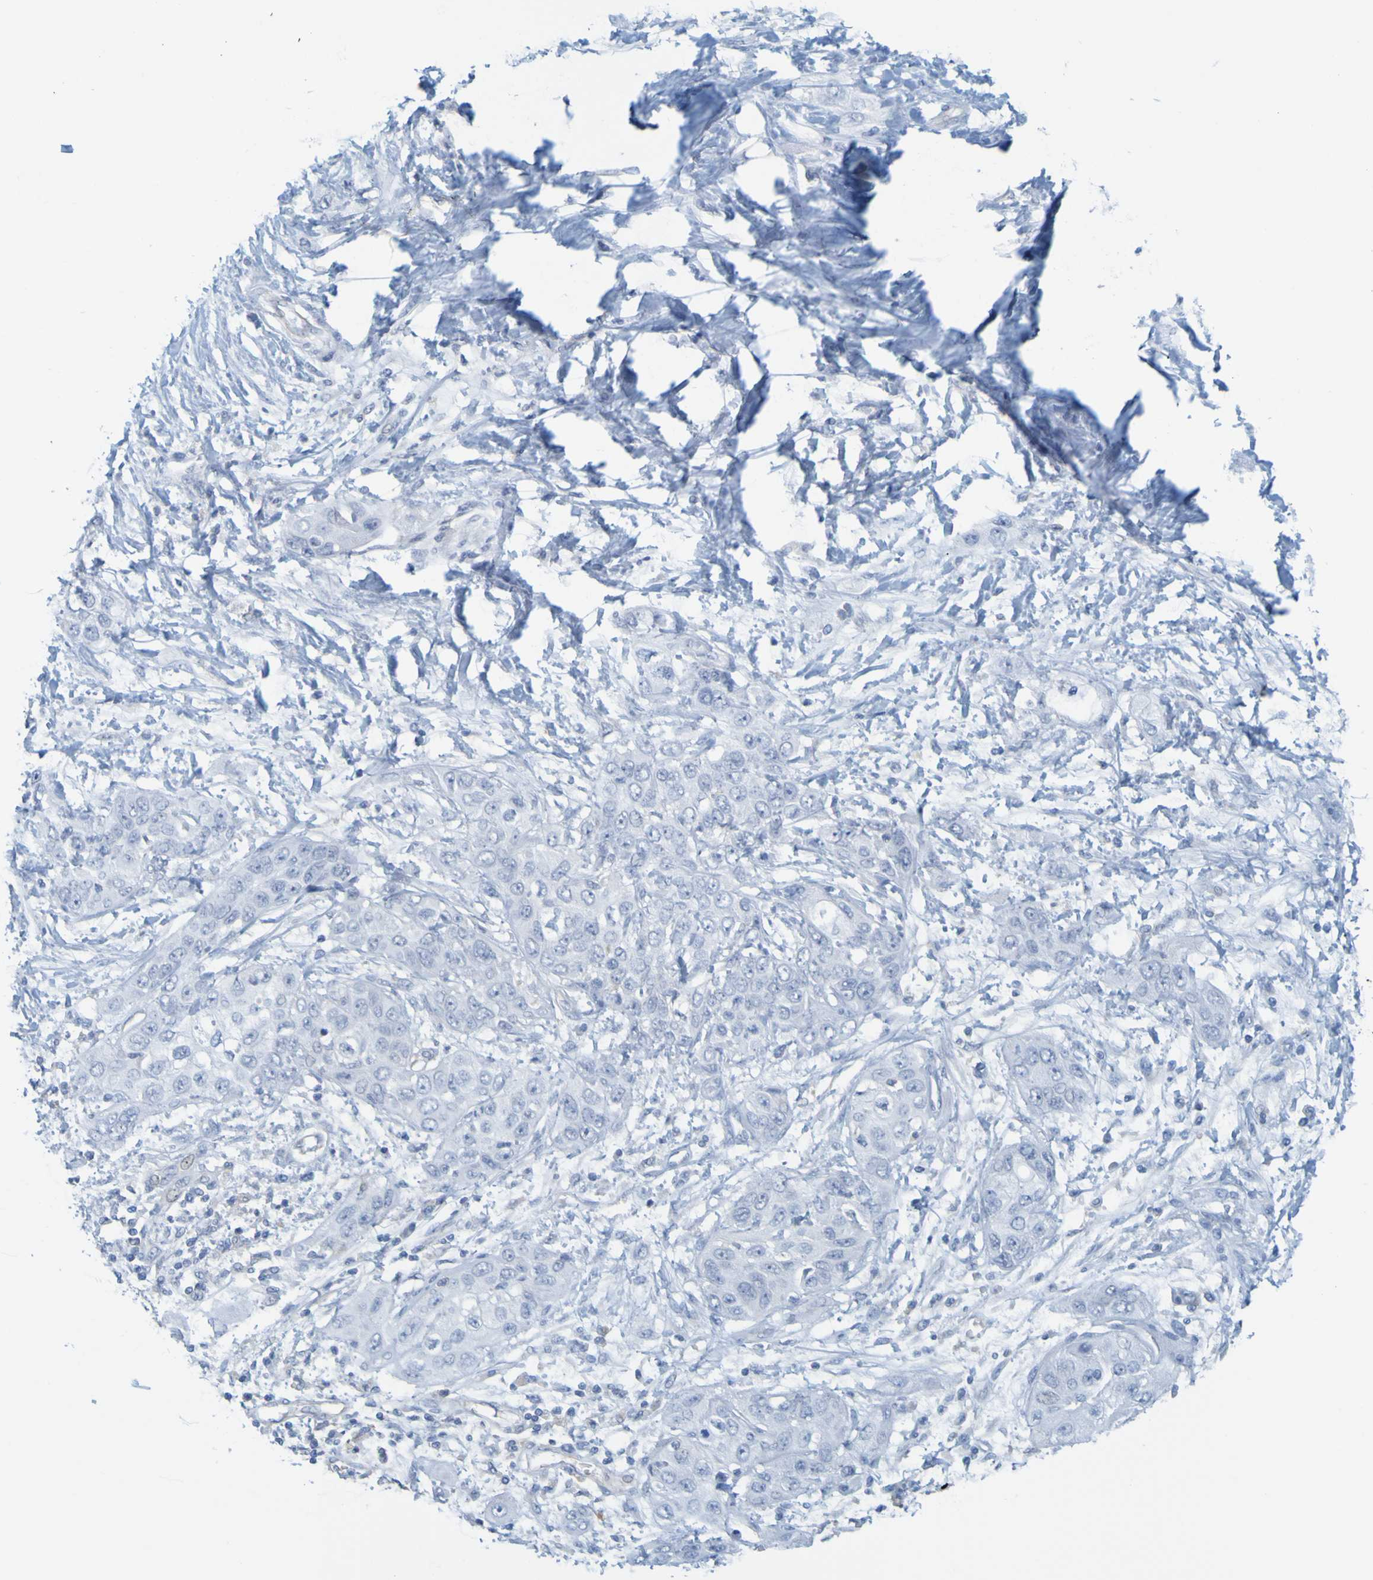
{"staining": {"intensity": "negative", "quantity": "none", "location": "none"}, "tissue": "pancreatic cancer", "cell_type": "Tumor cells", "image_type": "cancer", "snomed": [{"axis": "morphology", "description": "Adenocarcinoma, NOS"}, {"axis": "topography", "description": "Pancreas"}], "caption": "A micrograph of human adenocarcinoma (pancreatic) is negative for staining in tumor cells.", "gene": "APPL1", "patient": {"sex": "female", "age": 70}}